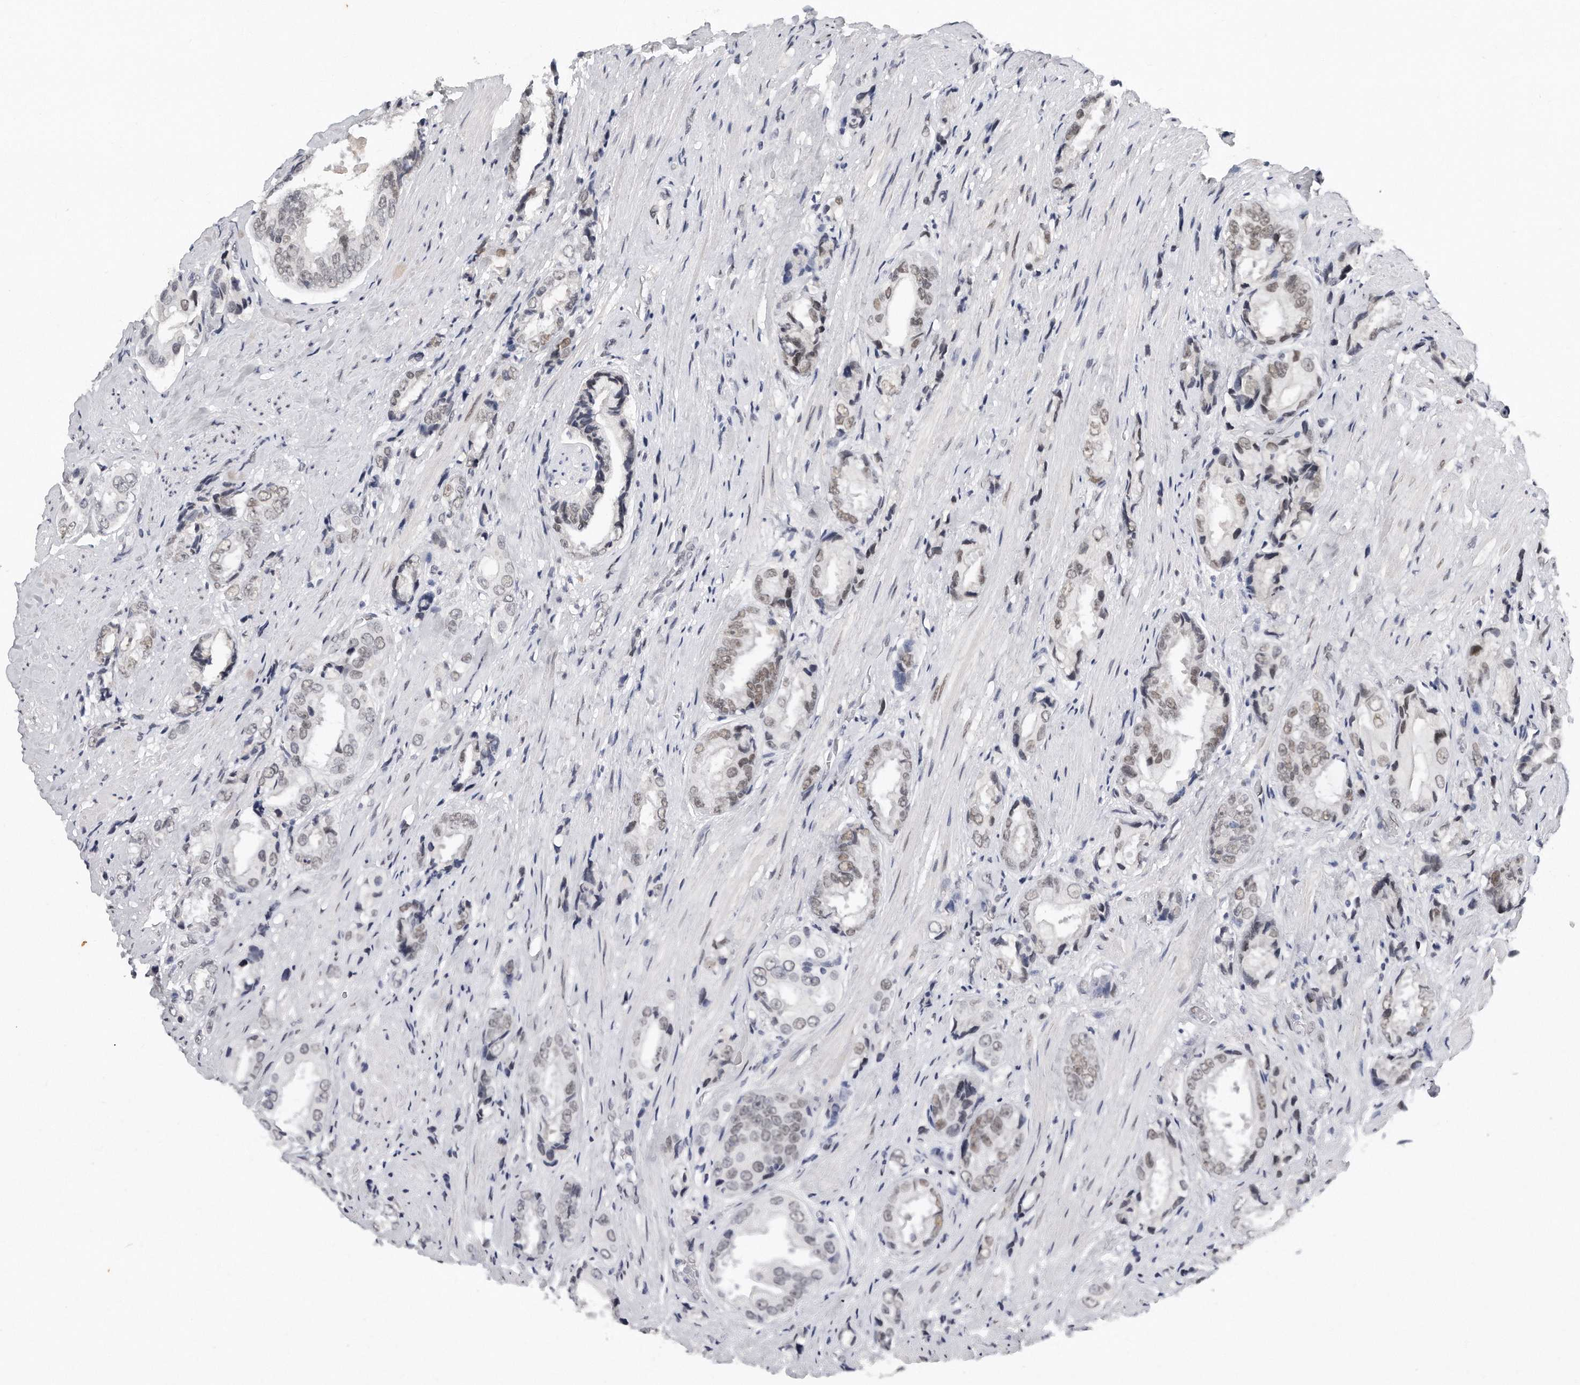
{"staining": {"intensity": "weak", "quantity": "25%-75%", "location": "nuclear"}, "tissue": "prostate cancer", "cell_type": "Tumor cells", "image_type": "cancer", "snomed": [{"axis": "morphology", "description": "Adenocarcinoma, High grade"}, {"axis": "topography", "description": "Prostate"}], "caption": "High-magnification brightfield microscopy of prostate cancer (adenocarcinoma (high-grade)) stained with DAB (brown) and counterstained with hematoxylin (blue). tumor cells exhibit weak nuclear staining is present in approximately25%-75% of cells.", "gene": "CTBP2", "patient": {"sex": "male", "age": 61}}